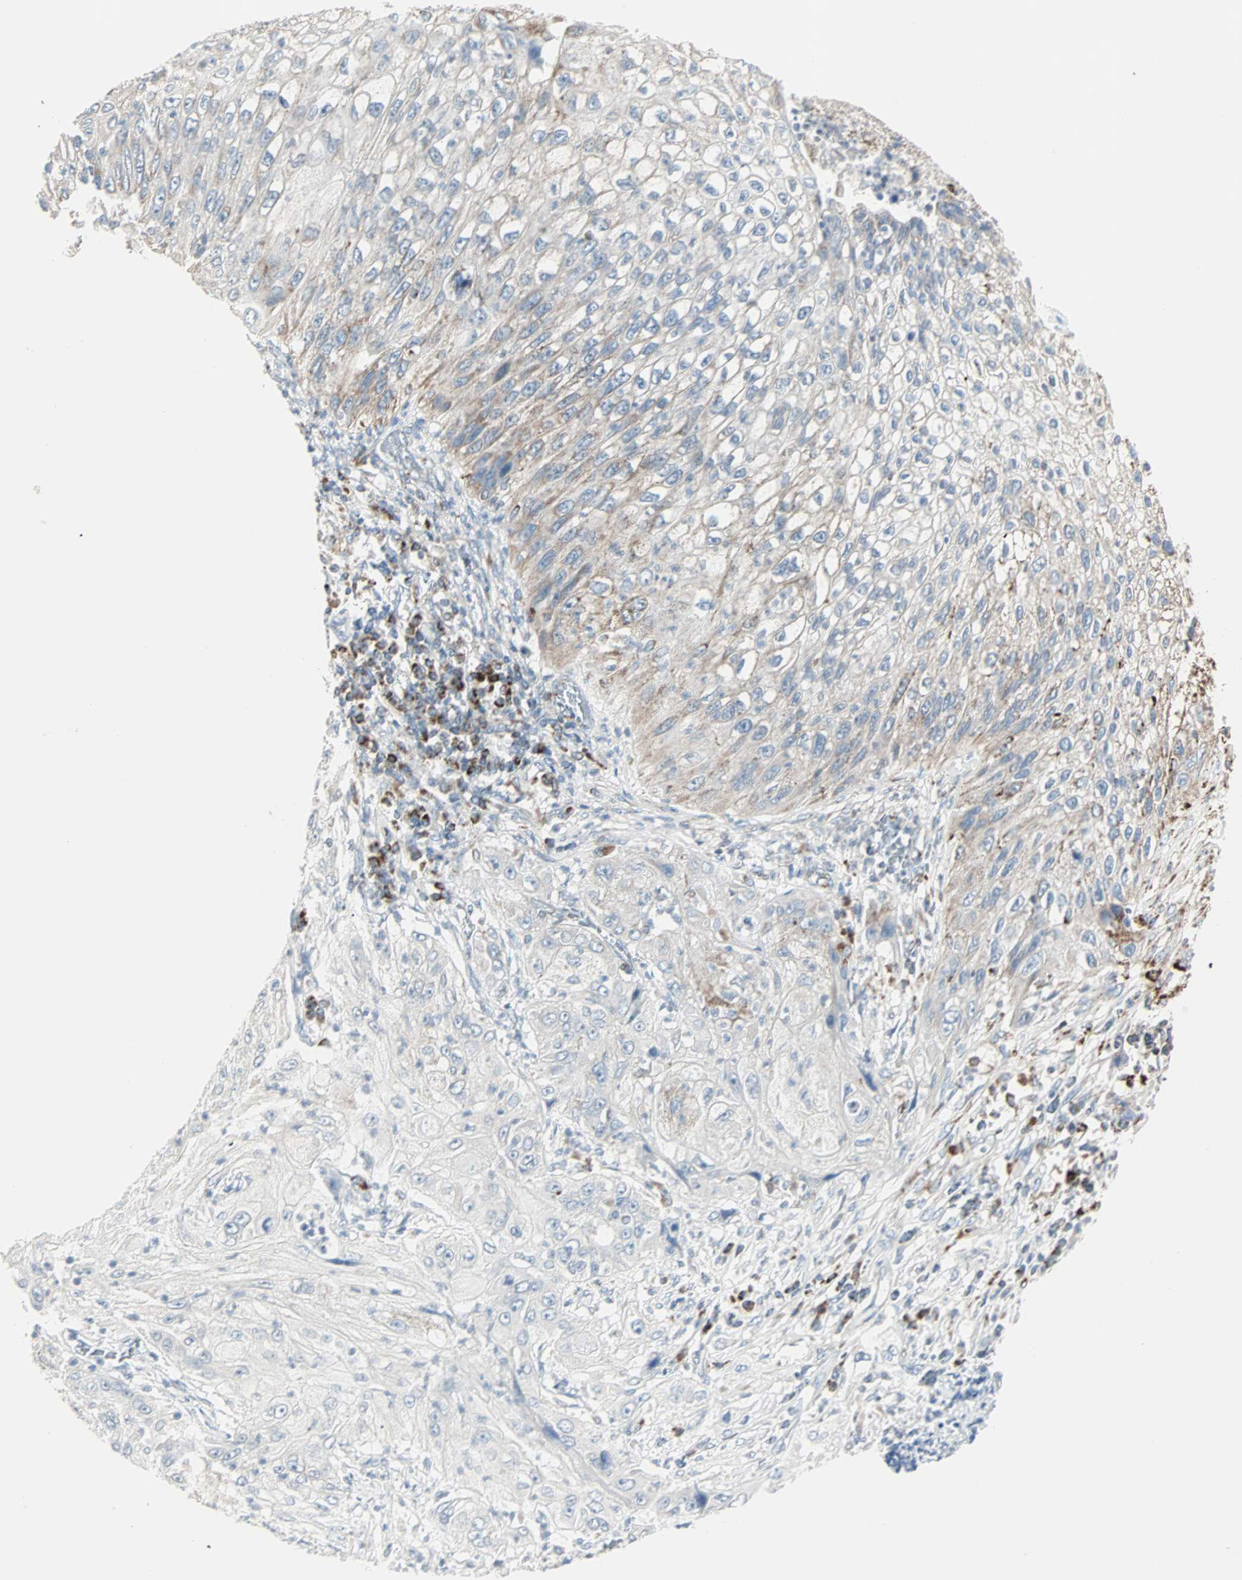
{"staining": {"intensity": "weak", "quantity": "<25%", "location": "cytoplasmic/membranous"}, "tissue": "lung cancer", "cell_type": "Tumor cells", "image_type": "cancer", "snomed": [{"axis": "morphology", "description": "Inflammation, NOS"}, {"axis": "morphology", "description": "Squamous cell carcinoma, NOS"}, {"axis": "topography", "description": "Lymph node"}, {"axis": "topography", "description": "Soft tissue"}, {"axis": "topography", "description": "Lung"}], "caption": "This is an immunohistochemistry image of human lung cancer (squamous cell carcinoma). There is no staining in tumor cells.", "gene": "IDH2", "patient": {"sex": "male", "age": 66}}